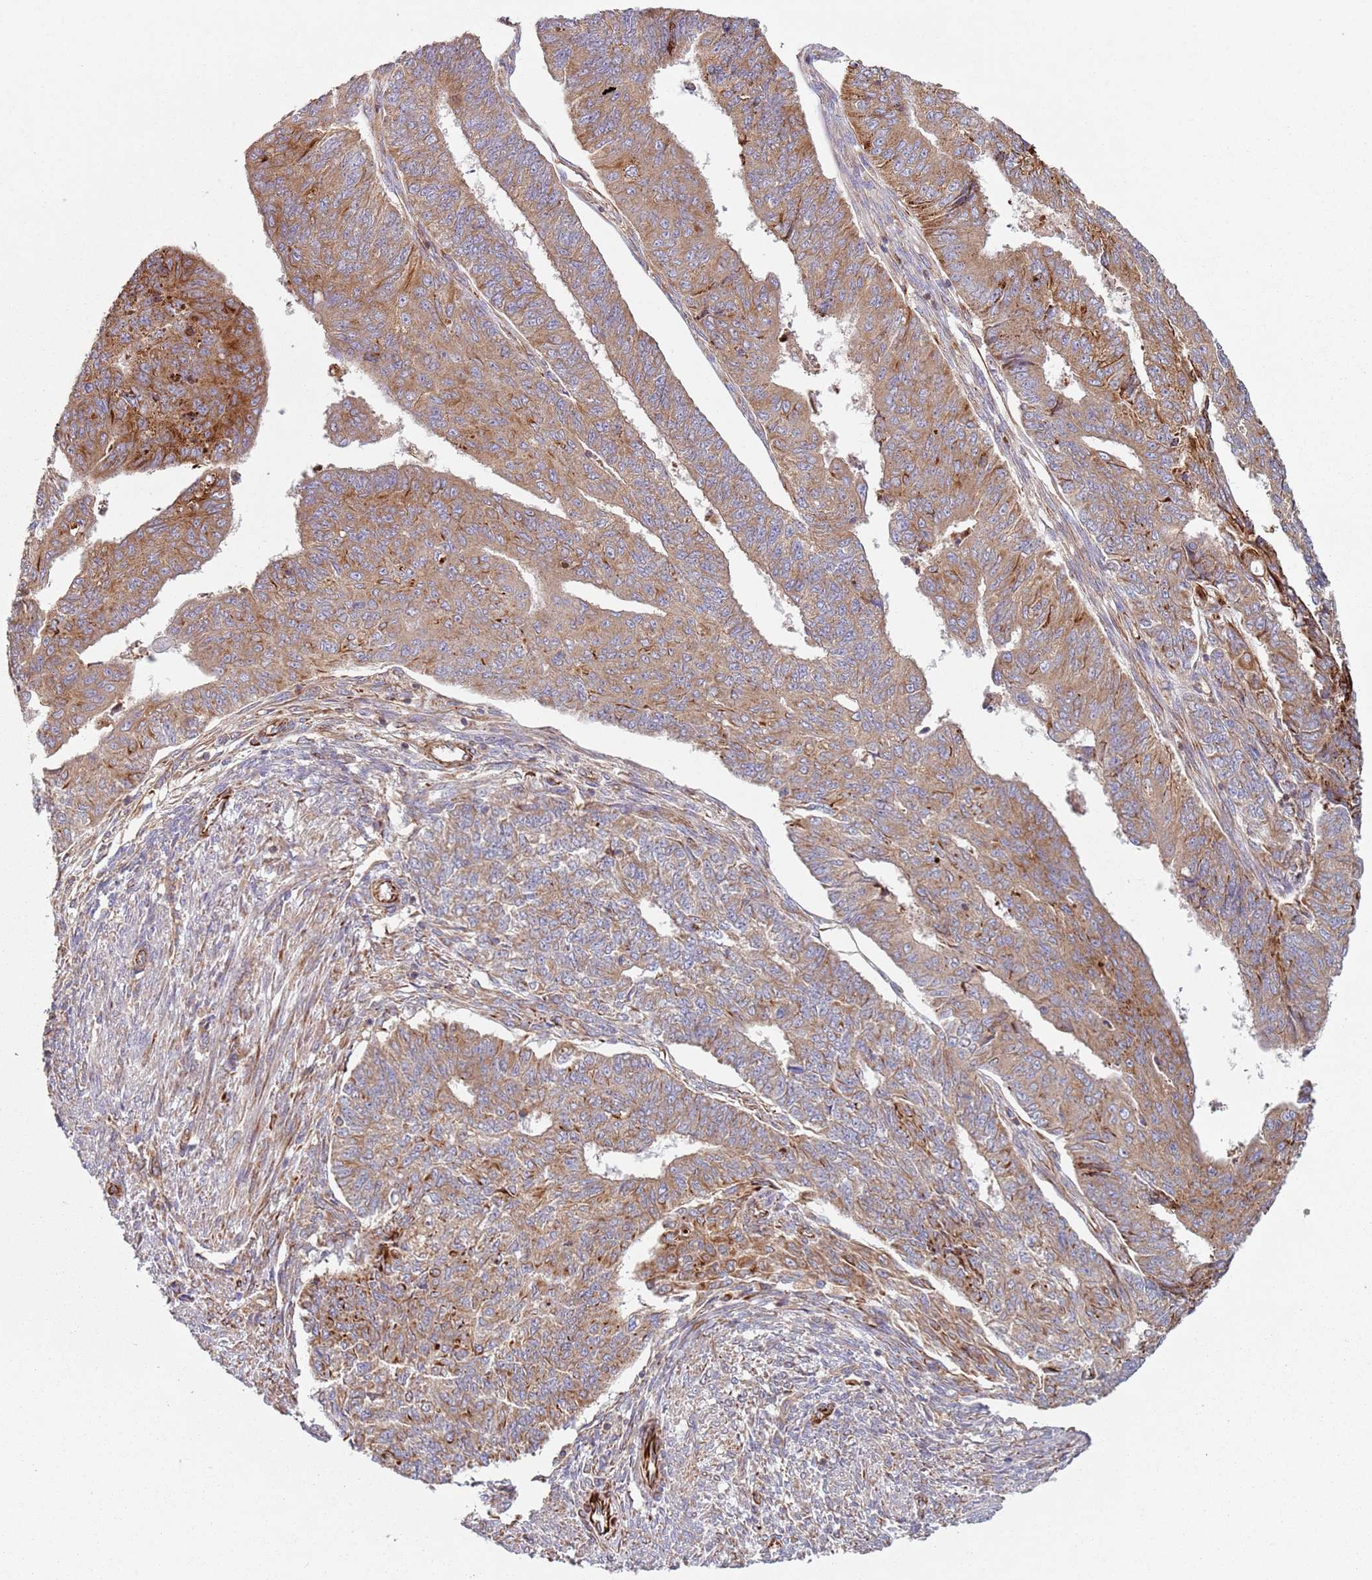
{"staining": {"intensity": "moderate", "quantity": ">75%", "location": "cytoplasmic/membranous"}, "tissue": "endometrial cancer", "cell_type": "Tumor cells", "image_type": "cancer", "snomed": [{"axis": "morphology", "description": "Adenocarcinoma, NOS"}, {"axis": "topography", "description": "Endometrium"}], "caption": "The immunohistochemical stain highlights moderate cytoplasmic/membranous staining in tumor cells of endometrial cancer (adenocarcinoma) tissue.", "gene": "SNAPIN", "patient": {"sex": "female", "age": 32}}